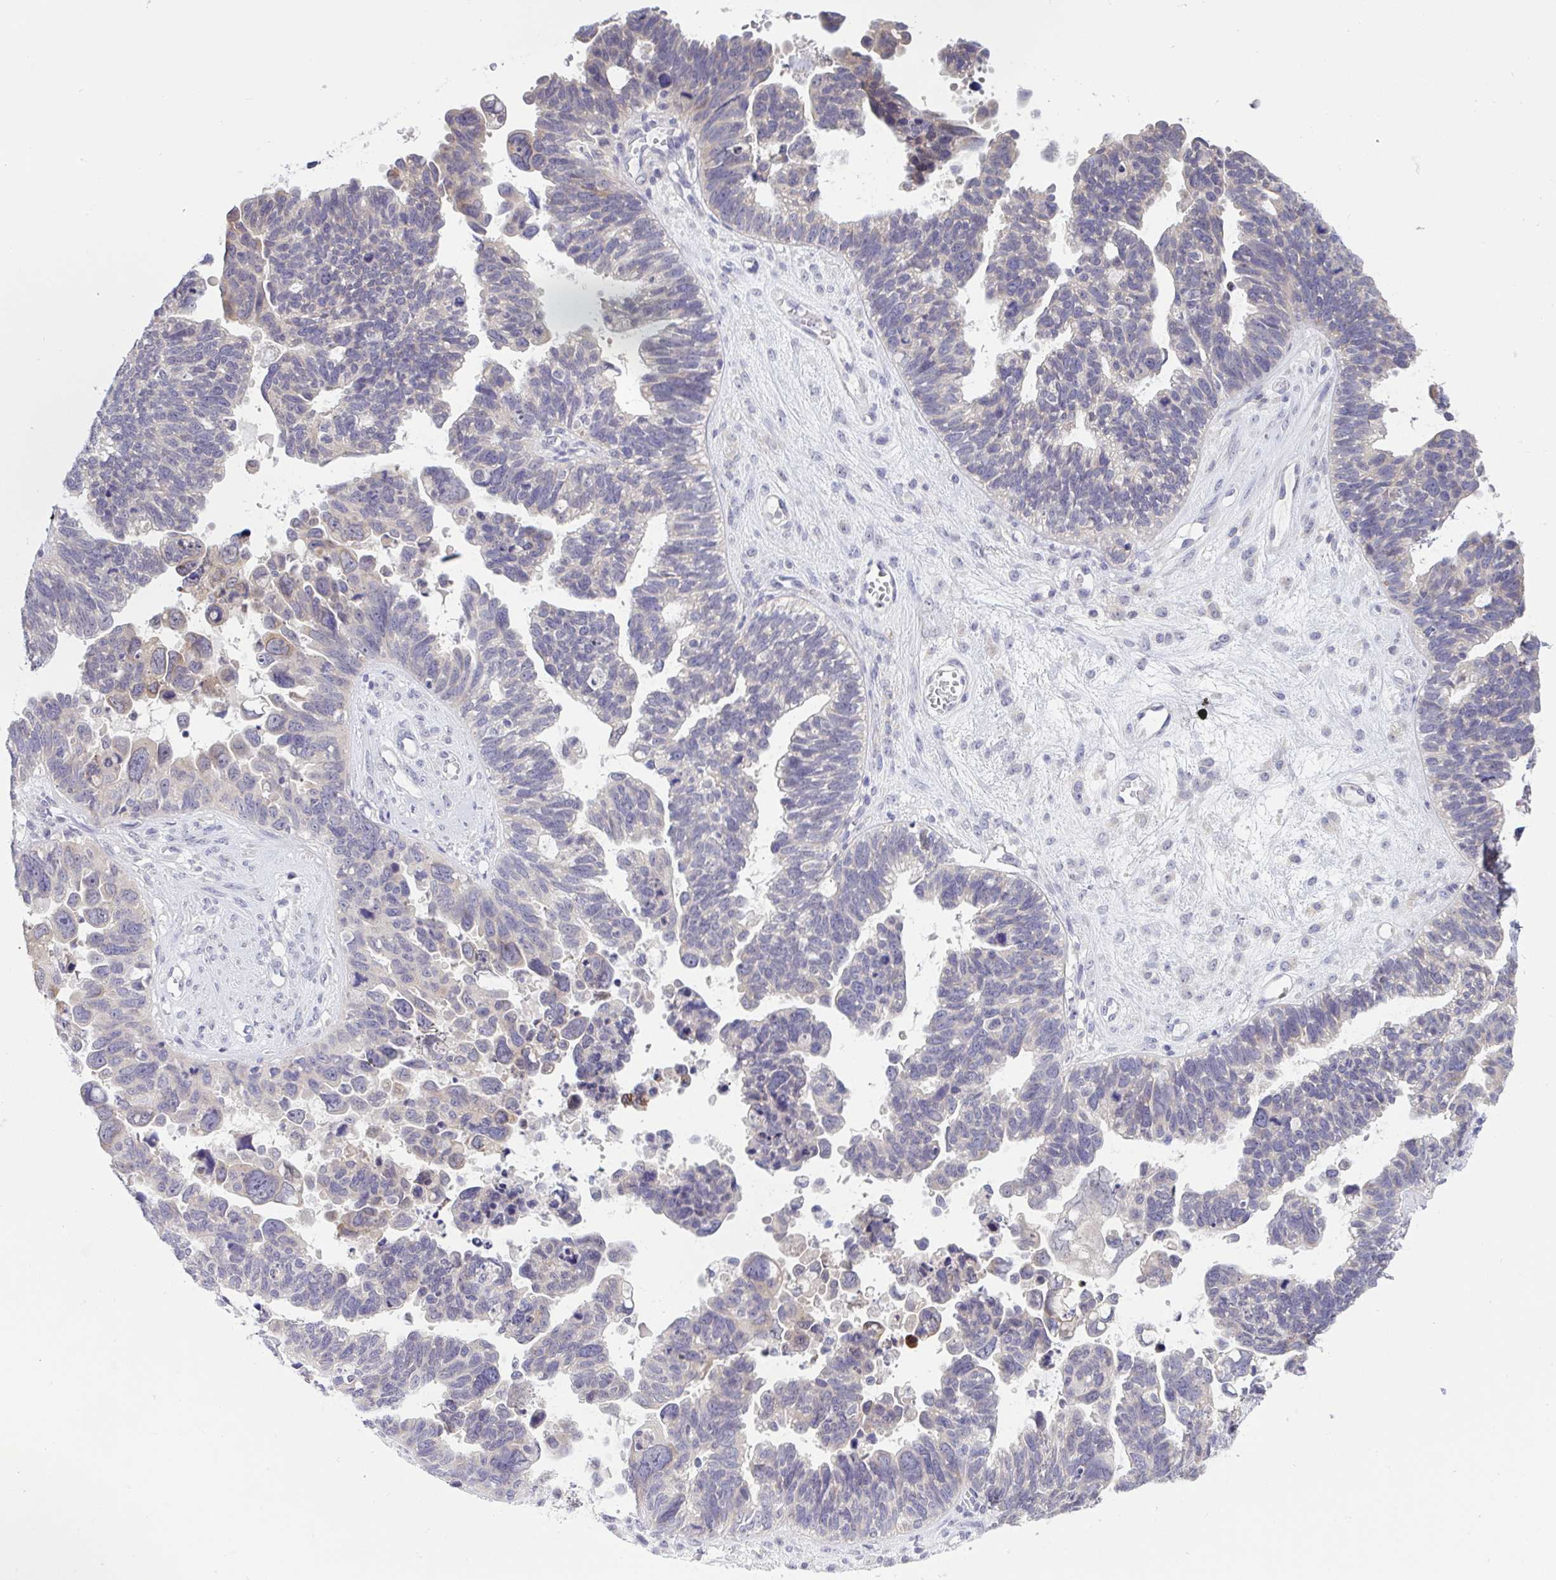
{"staining": {"intensity": "negative", "quantity": "none", "location": "none"}, "tissue": "ovarian cancer", "cell_type": "Tumor cells", "image_type": "cancer", "snomed": [{"axis": "morphology", "description": "Cystadenocarcinoma, serous, NOS"}, {"axis": "topography", "description": "Ovary"}], "caption": "Immunohistochemistry histopathology image of neoplastic tissue: serous cystadenocarcinoma (ovarian) stained with DAB displays no significant protein expression in tumor cells. The staining is performed using DAB (3,3'-diaminobenzidine) brown chromogen with nuclei counter-stained in using hematoxylin.", "gene": "TMEM41A", "patient": {"sex": "female", "age": 60}}